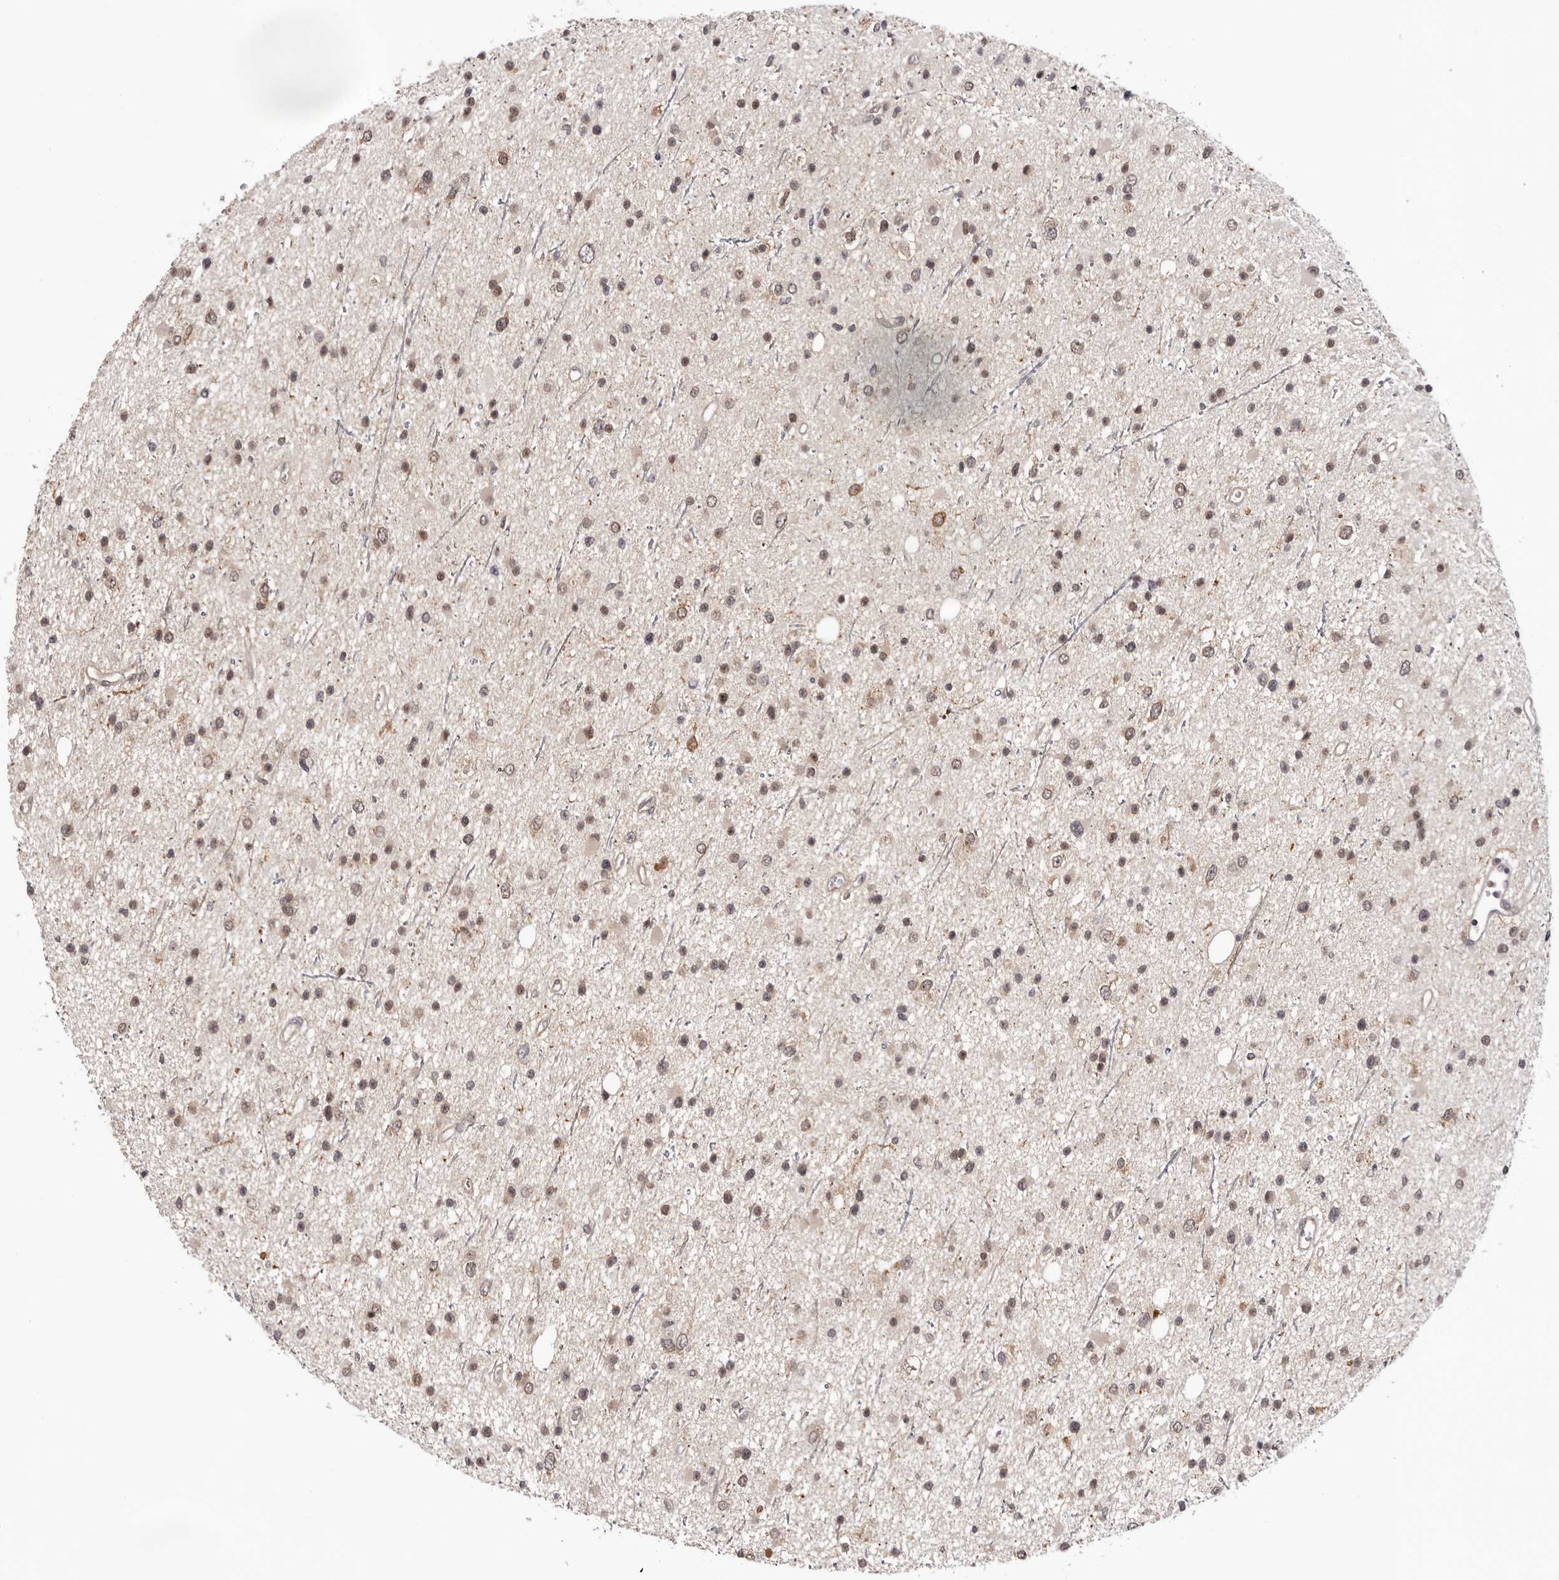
{"staining": {"intensity": "weak", "quantity": "25%-75%", "location": "cytoplasmic/membranous,nuclear"}, "tissue": "glioma", "cell_type": "Tumor cells", "image_type": "cancer", "snomed": [{"axis": "morphology", "description": "Glioma, malignant, Low grade"}, {"axis": "topography", "description": "Cerebral cortex"}], "caption": "Protein analysis of glioma tissue reveals weak cytoplasmic/membranous and nuclear staining in about 25%-75% of tumor cells.", "gene": "TBX5", "patient": {"sex": "female", "age": 39}}